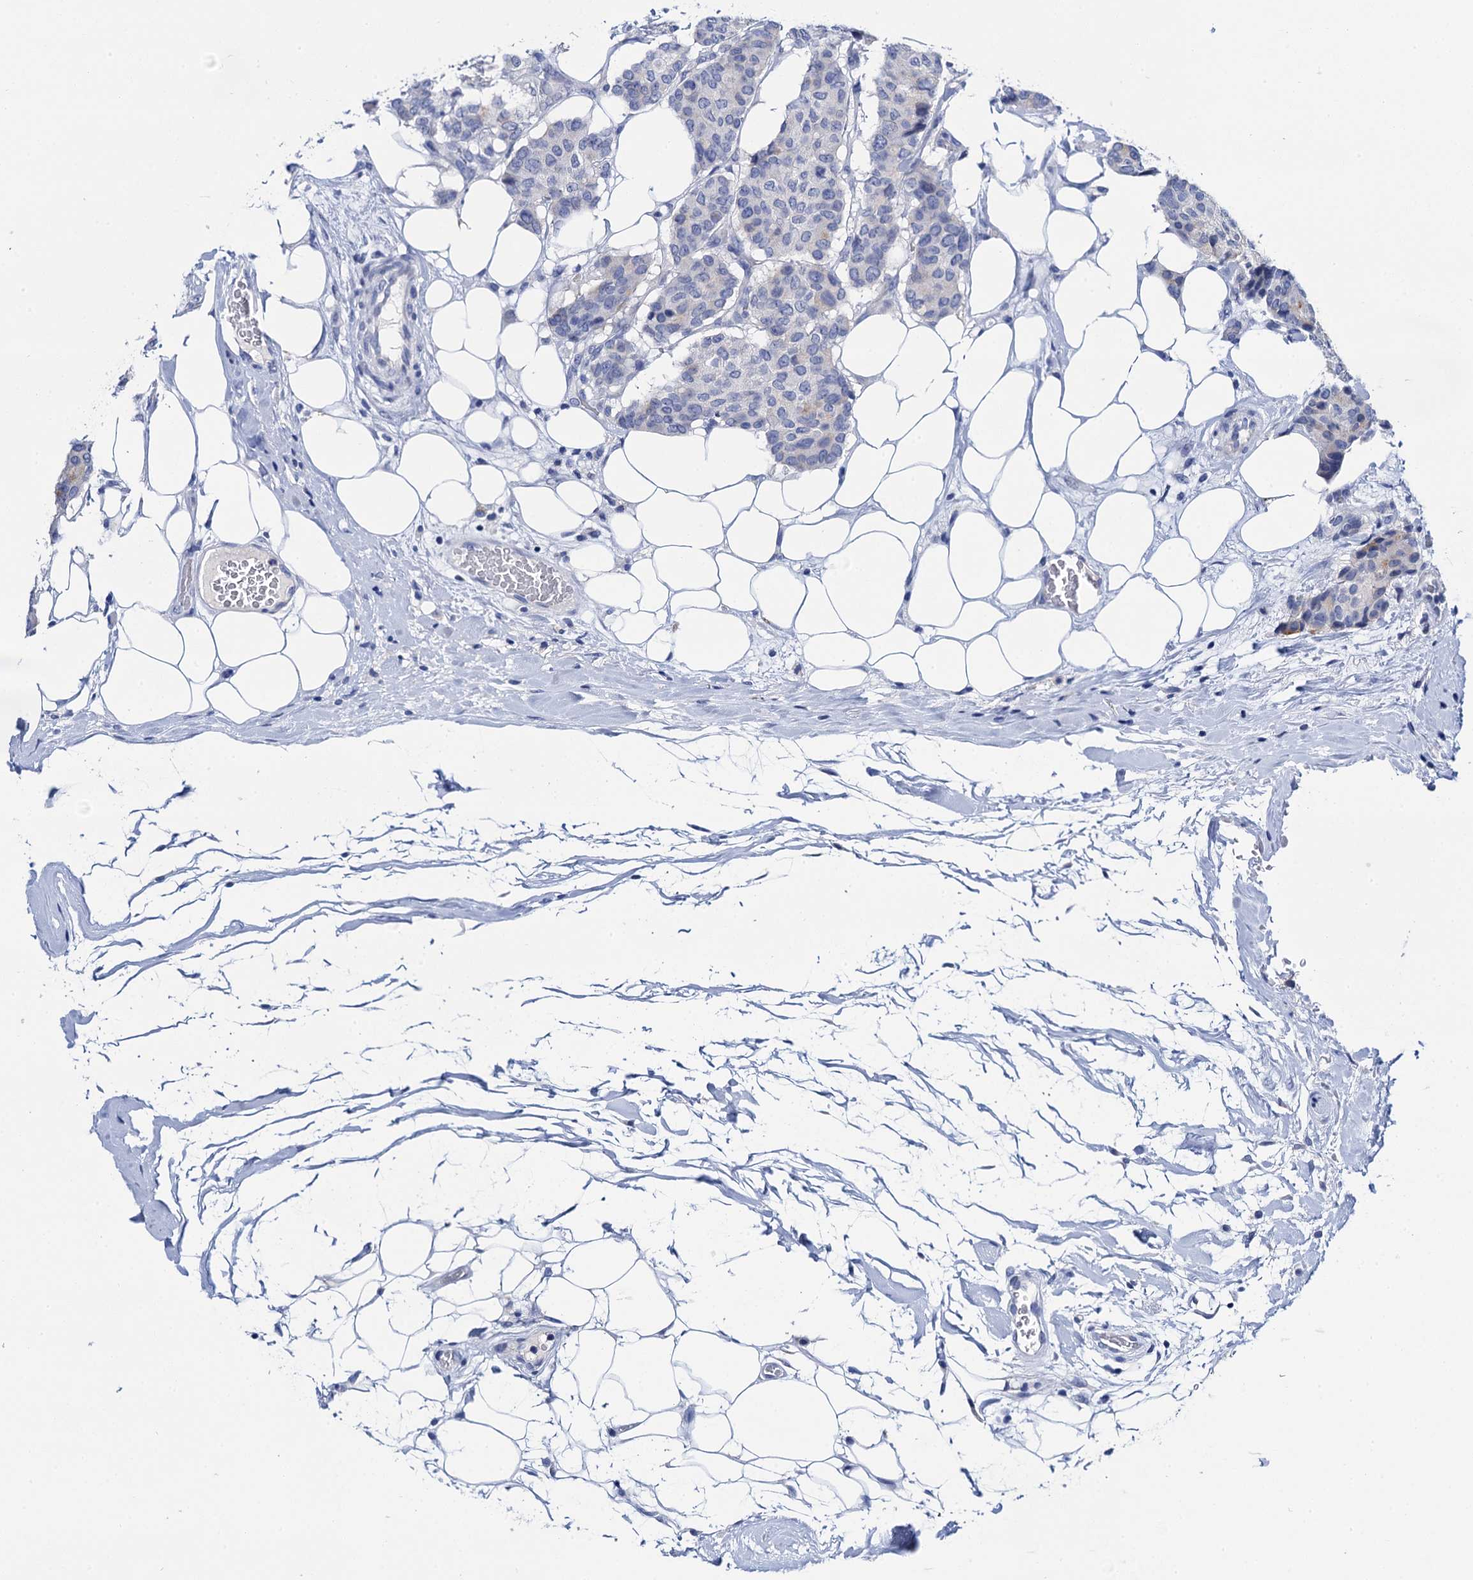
{"staining": {"intensity": "negative", "quantity": "none", "location": "none"}, "tissue": "breast cancer", "cell_type": "Tumor cells", "image_type": "cancer", "snomed": [{"axis": "morphology", "description": "Duct carcinoma"}, {"axis": "topography", "description": "Breast"}], "caption": "IHC histopathology image of breast cancer stained for a protein (brown), which displays no staining in tumor cells. (DAB (3,3'-diaminobenzidine) IHC with hematoxylin counter stain).", "gene": "LYPD3", "patient": {"sex": "female", "age": 75}}